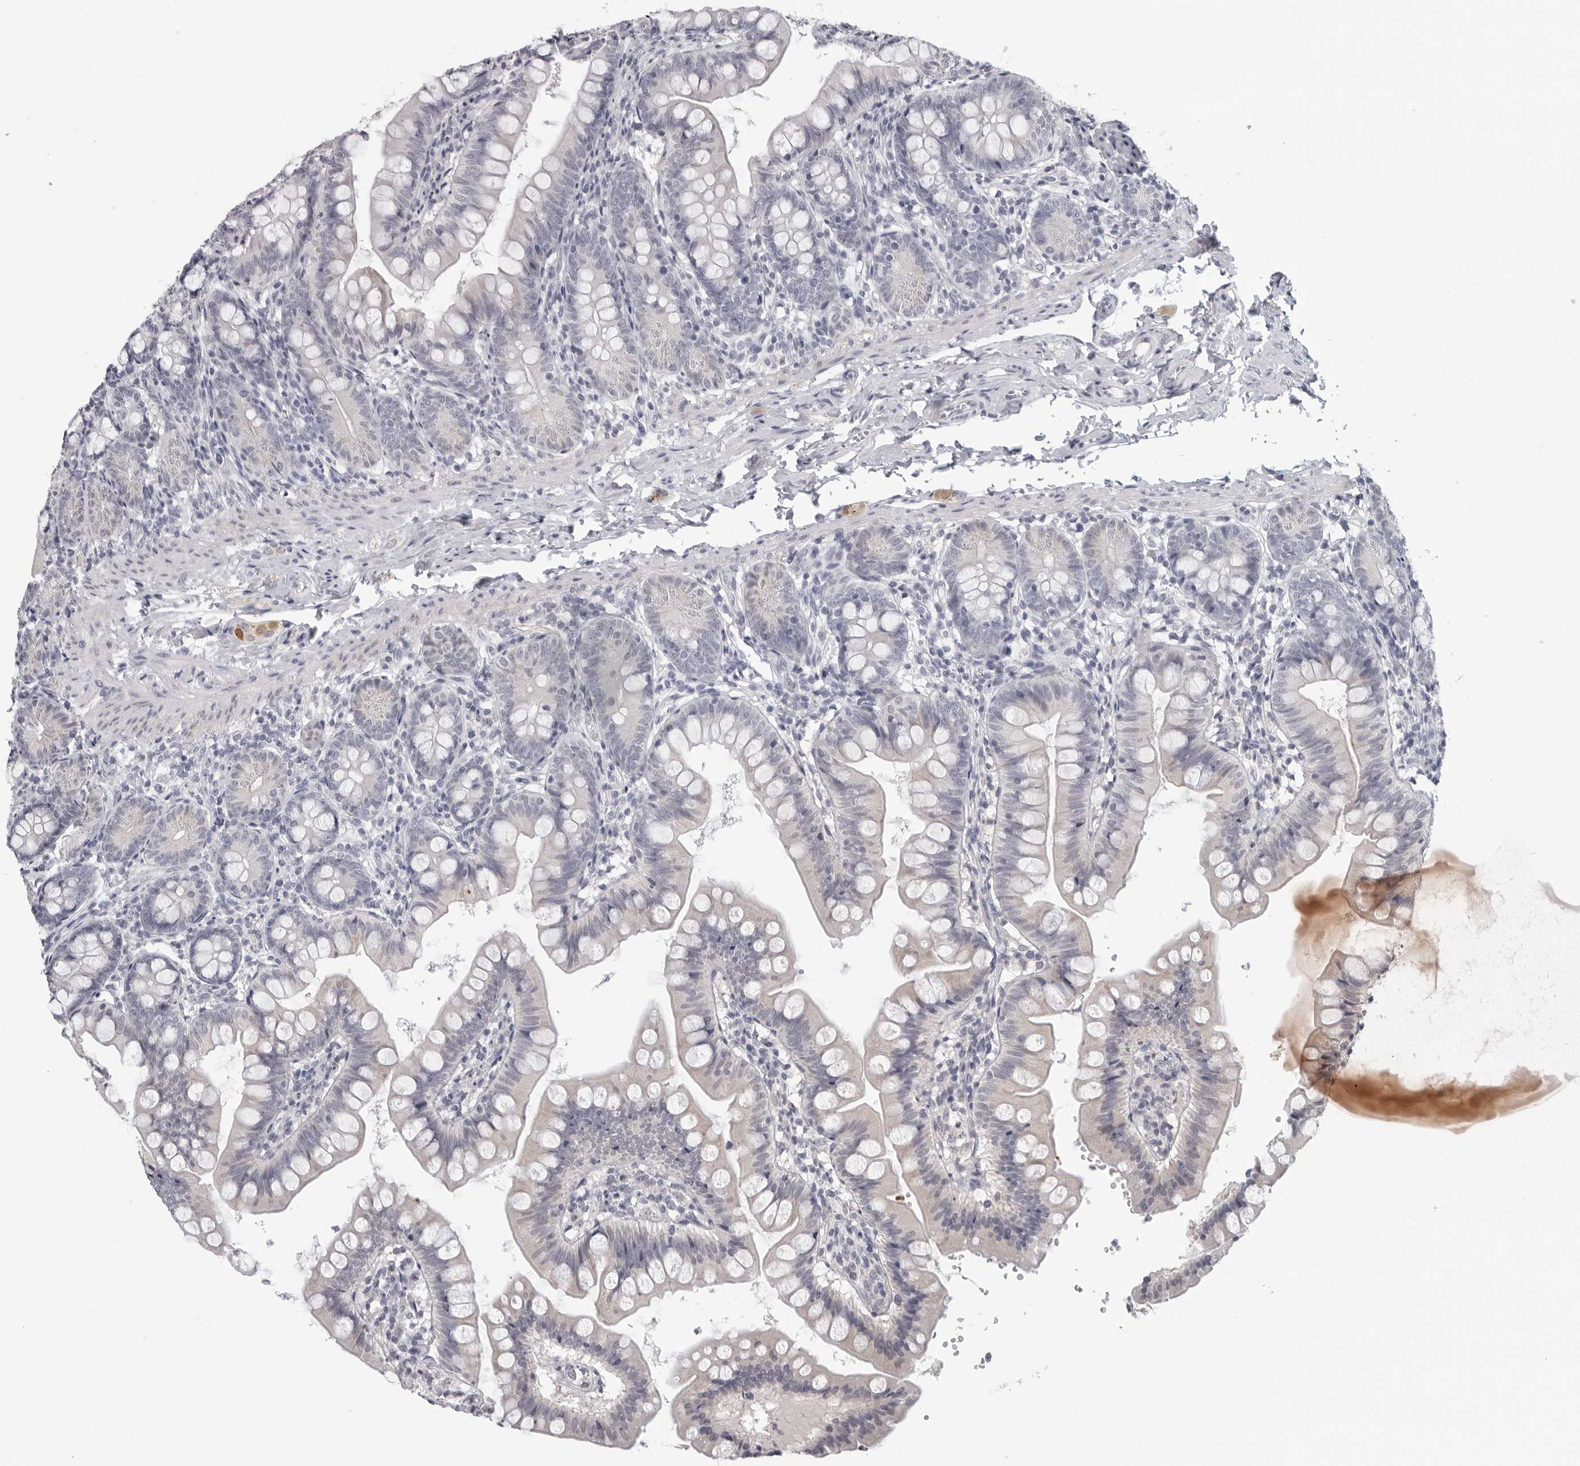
{"staining": {"intensity": "negative", "quantity": "none", "location": "none"}, "tissue": "small intestine", "cell_type": "Glandular cells", "image_type": "normal", "snomed": [{"axis": "morphology", "description": "Normal tissue, NOS"}, {"axis": "topography", "description": "Small intestine"}], "caption": "Glandular cells show no significant protein expression in normal small intestine. (DAB (3,3'-diaminobenzidine) IHC visualized using brightfield microscopy, high magnification).", "gene": "OPLAH", "patient": {"sex": "male", "age": 7}}